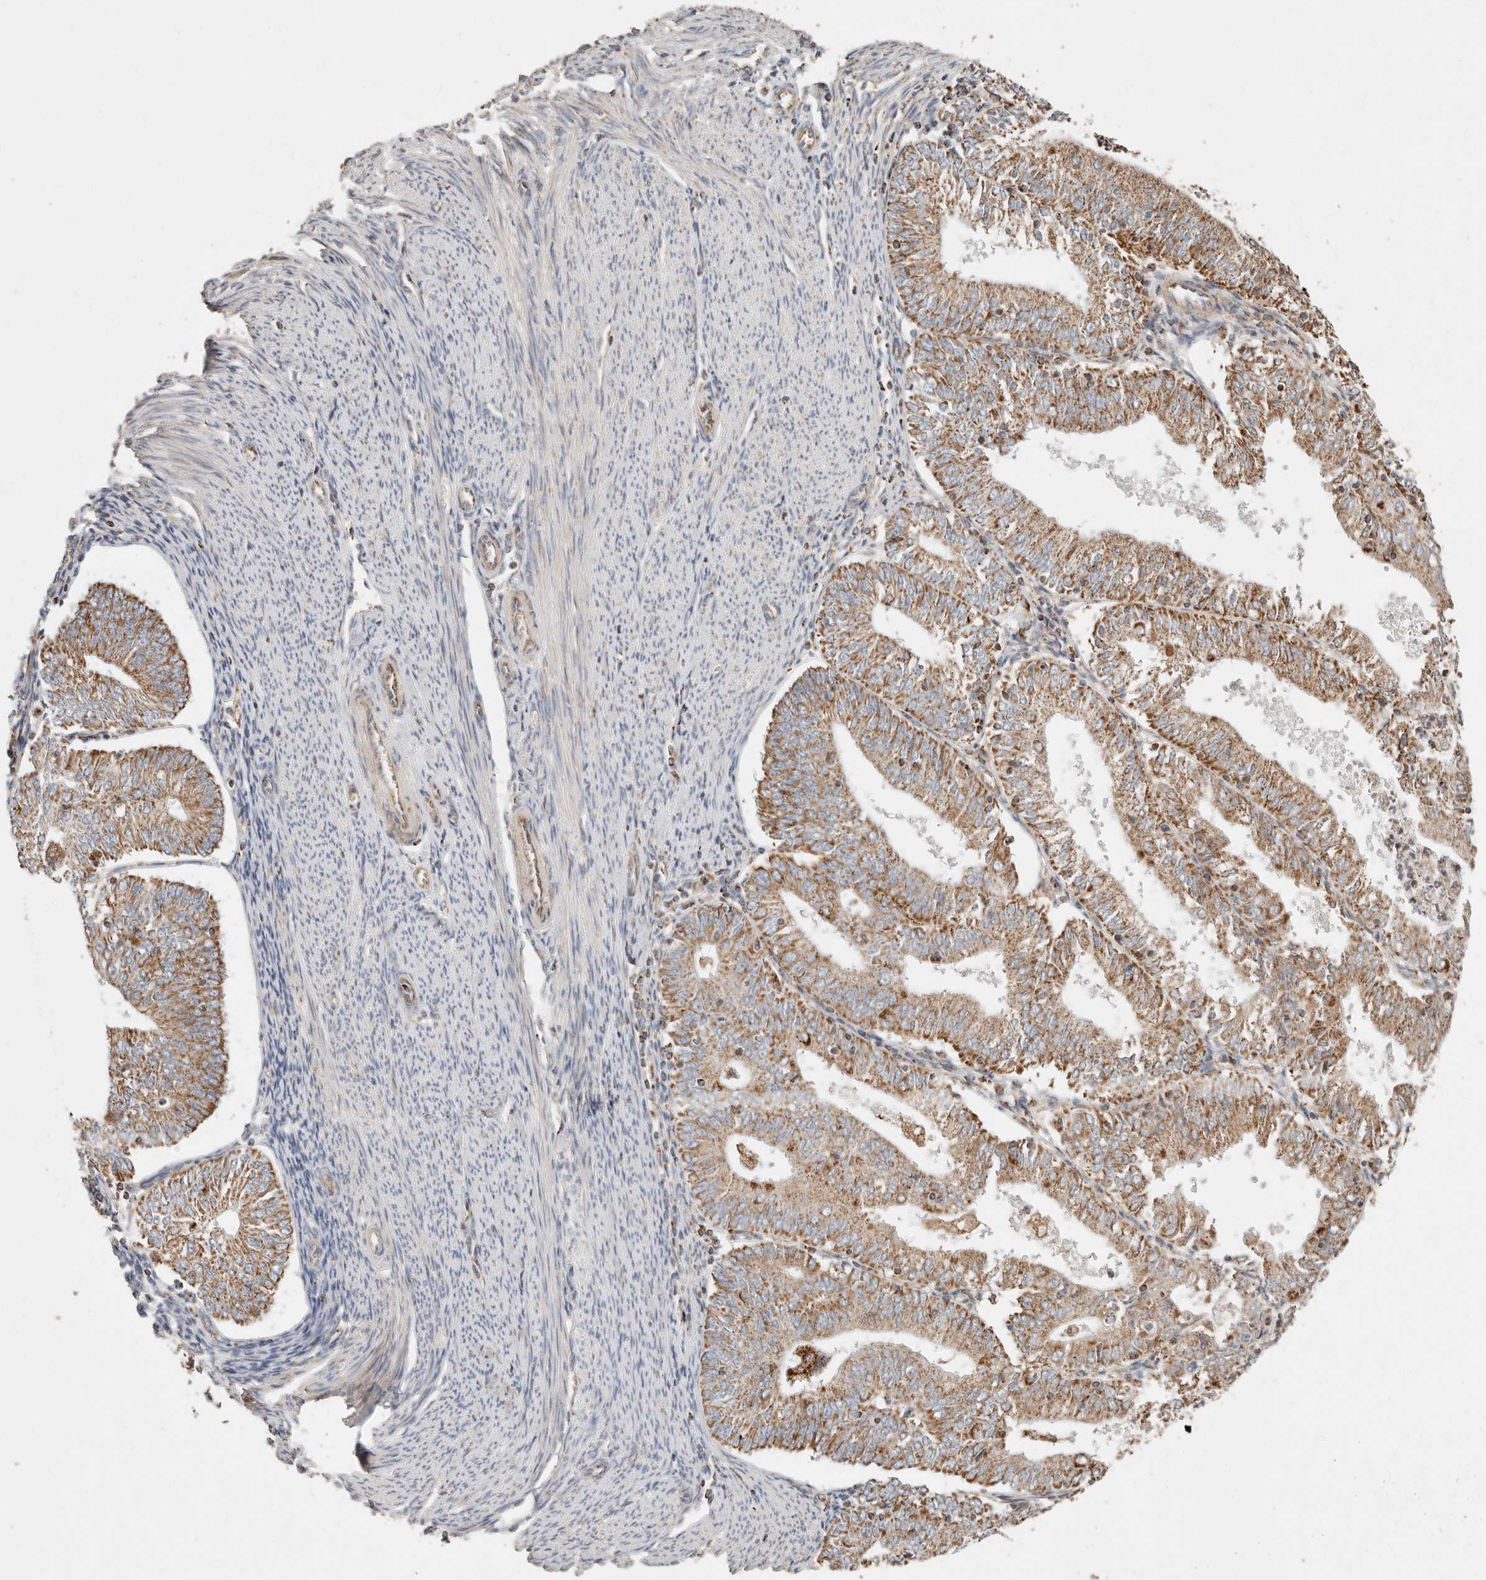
{"staining": {"intensity": "strong", "quantity": ">75%", "location": "cytoplasmic/membranous"}, "tissue": "endometrial cancer", "cell_type": "Tumor cells", "image_type": "cancer", "snomed": [{"axis": "morphology", "description": "Adenocarcinoma, NOS"}, {"axis": "topography", "description": "Endometrium"}], "caption": "This is an image of immunohistochemistry (IHC) staining of endometrial cancer, which shows strong positivity in the cytoplasmic/membranous of tumor cells.", "gene": "ARHGEF10L", "patient": {"sex": "female", "age": 57}}